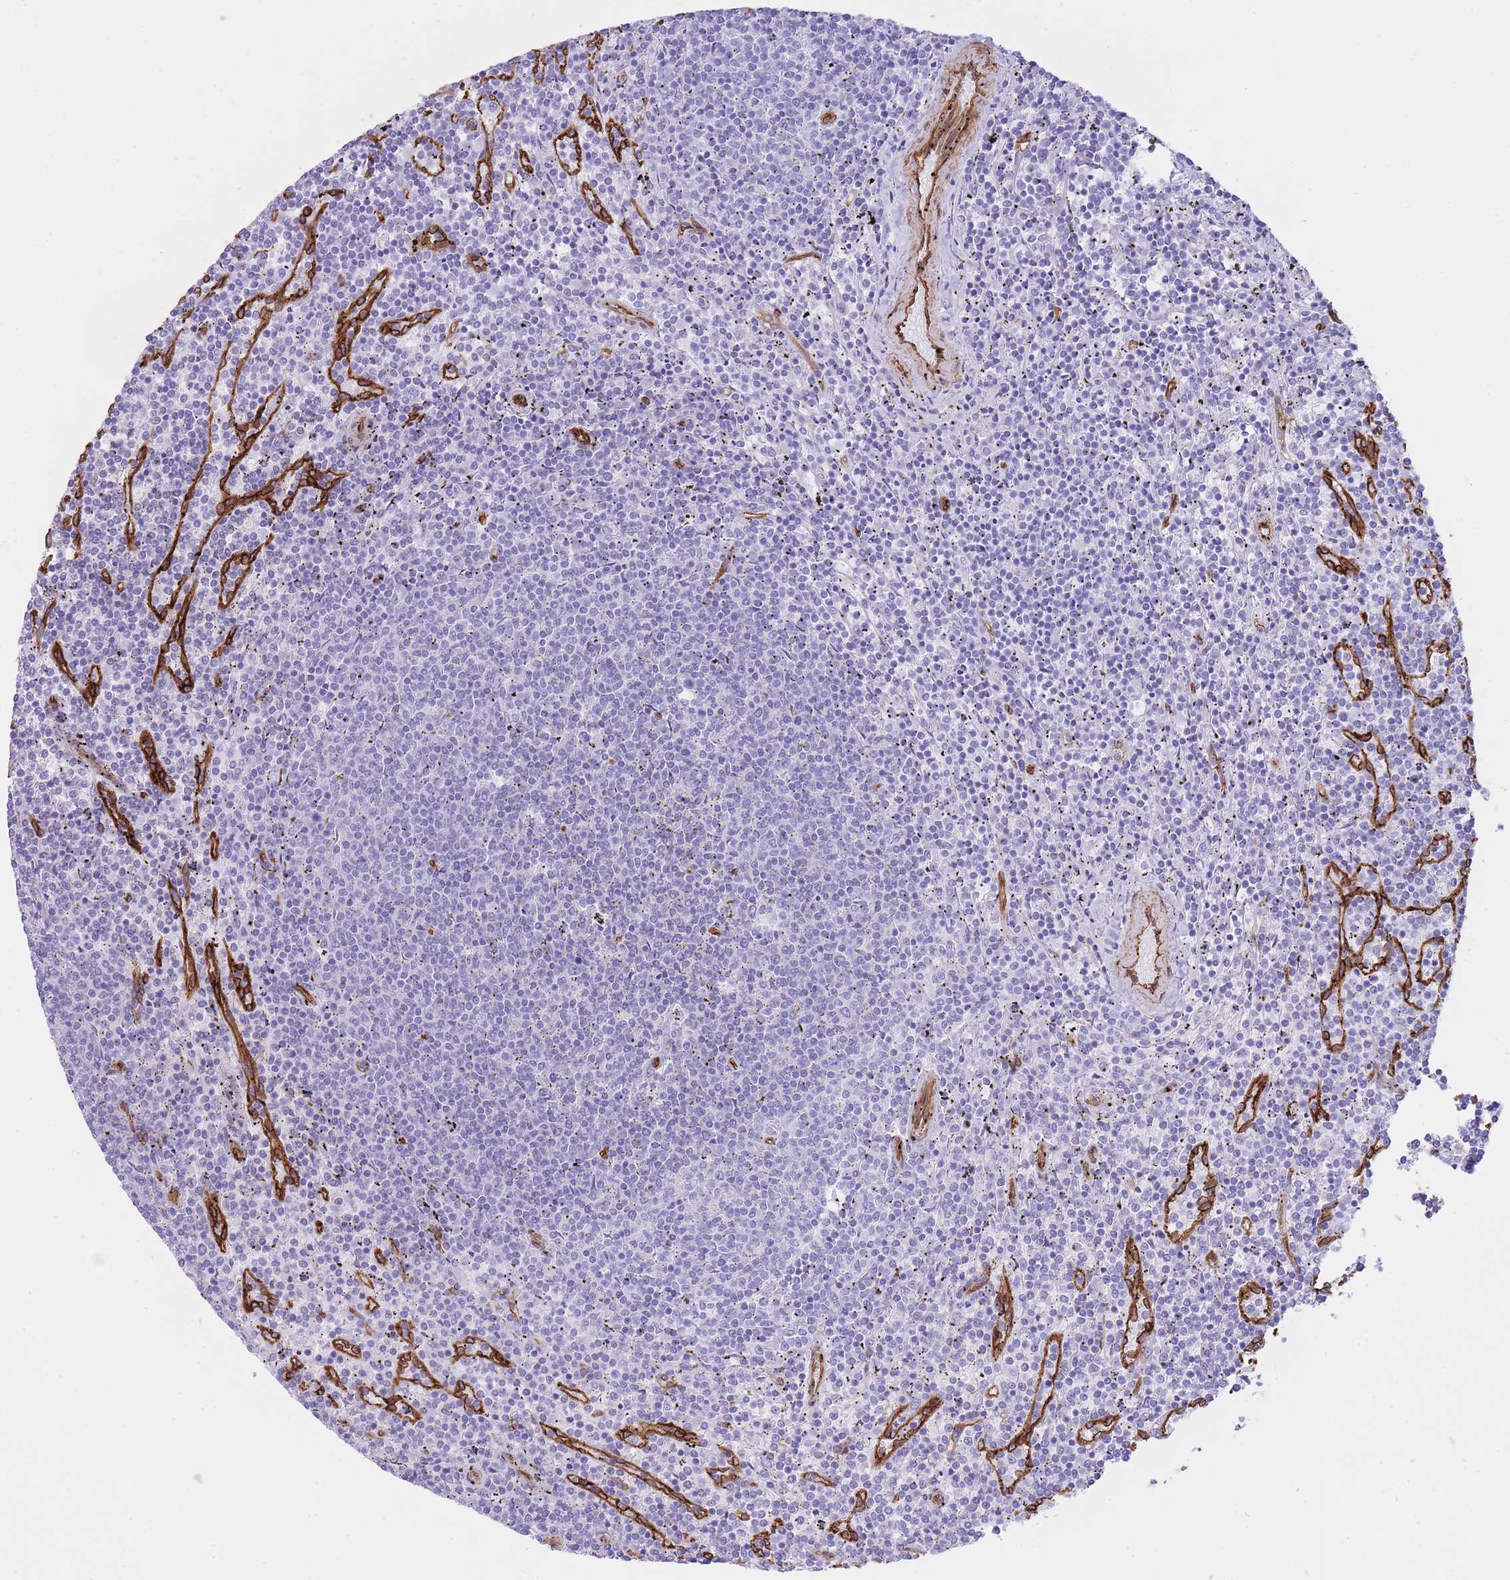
{"staining": {"intensity": "negative", "quantity": "none", "location": "none"}, "tissue": "lymphoma", "cell_type": "Tumor cells", "image_type": "cancer", "snomed": [{"axis": "morphology", "description": "Malignant lymphoma, non-Hodgkin's type, Low grade"}, {"axis": "topography", "description": "Spleen"}], "caption": "This is an IHC micrograph of human lymphoma. There is no positivity in tumor cells.", "gene": "CAVIN1", "patient": {"sex": "female", "age": 50}}